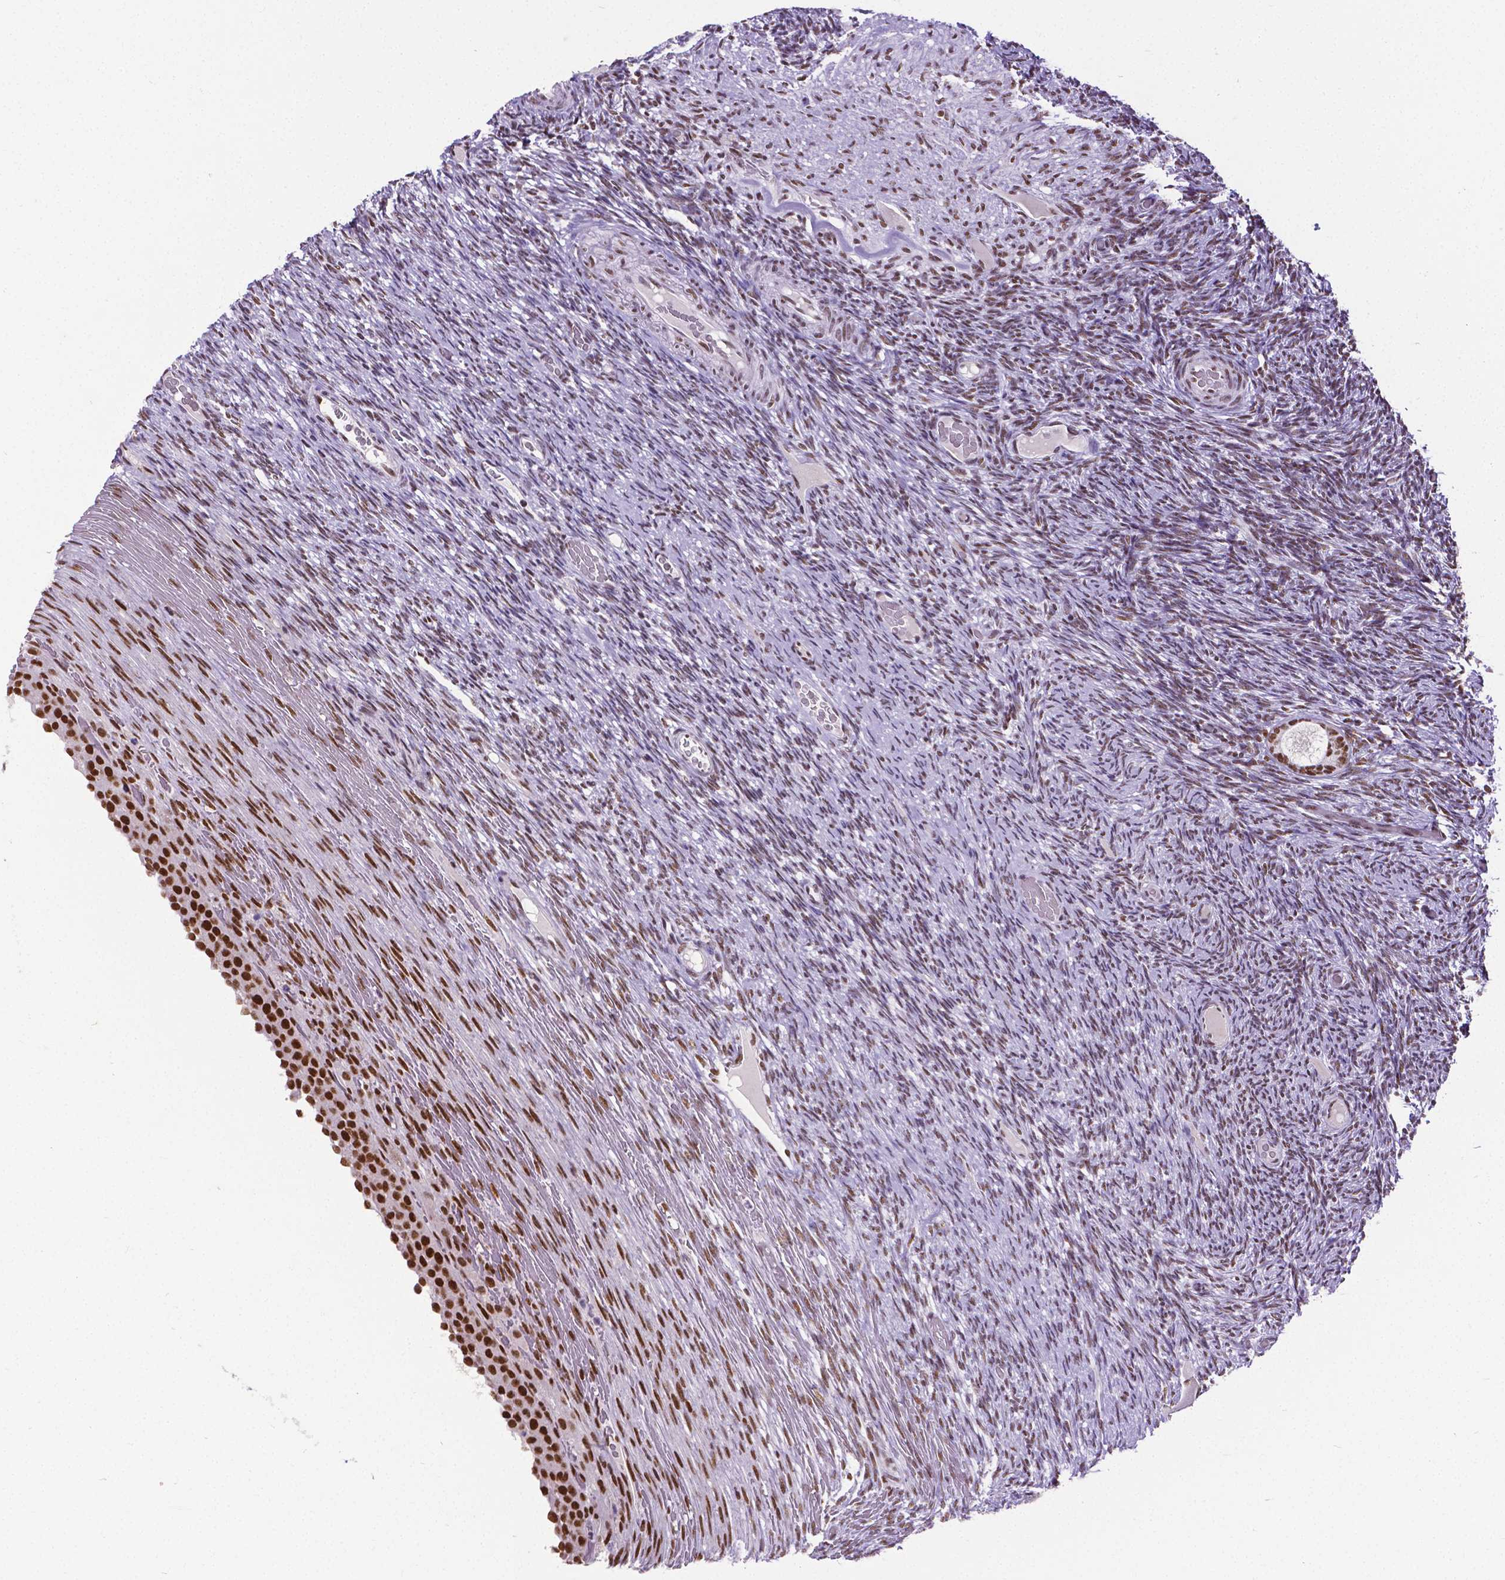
{"staining": {"intensity": "strong", "quantity": ">75%", "location": "nuclear"}, "tissue": "ovary", "cell_type": "Follicle cells", "image_type": "normal", "snomed": [{"axis": "morphology", "description": "Normal tissue, NOS"}, {"axis": "topography", "description": "Ovary"}], "caption": "This micrograph exhibits IHC staining of unremarkable ovary, with high strong nuclear staining in approximately >75% of follicle cells.", "gene": "REST", "patient": {"sex": "female", "age": 34}}